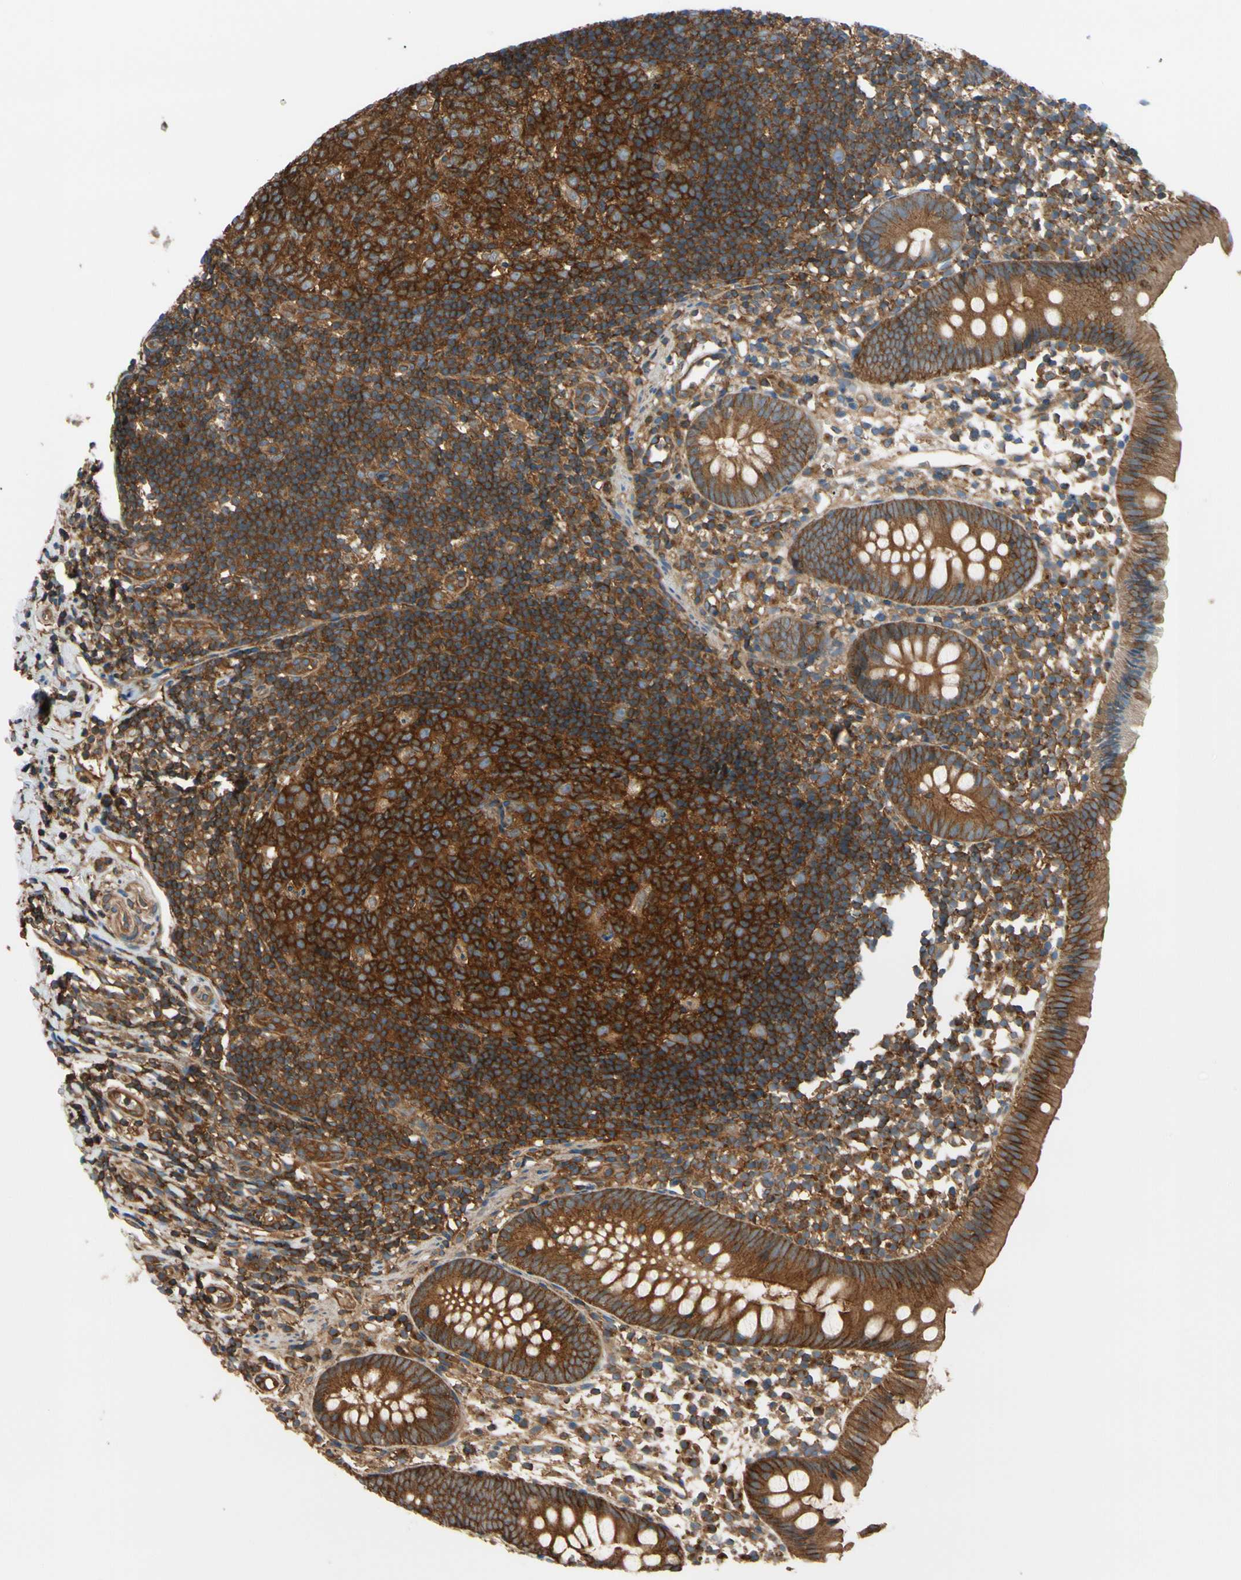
{"staining": {"intensity": "strong", "quantity": ">75%", "location": "cytoplasmic/membranous"}, "tissue": "appendix", "cell_type": "Glandular cells", "image_type": "normal", "snomed": [{"axis": "morphology", "description": "Normal tissue, NOS"}, {"axis": "topography", "description": "Appendix"}], "caption": "Unremarkable appendix was stained to show a protein in brown. There is high levels of strong cytoplasmic/membranous positivity in about >75% of glandular cells. Ihc stains the protein of interest in brown and the nuclei are stained blue.", "gene": "EPS15", "patient": {"sex": "female", "age": 20}}